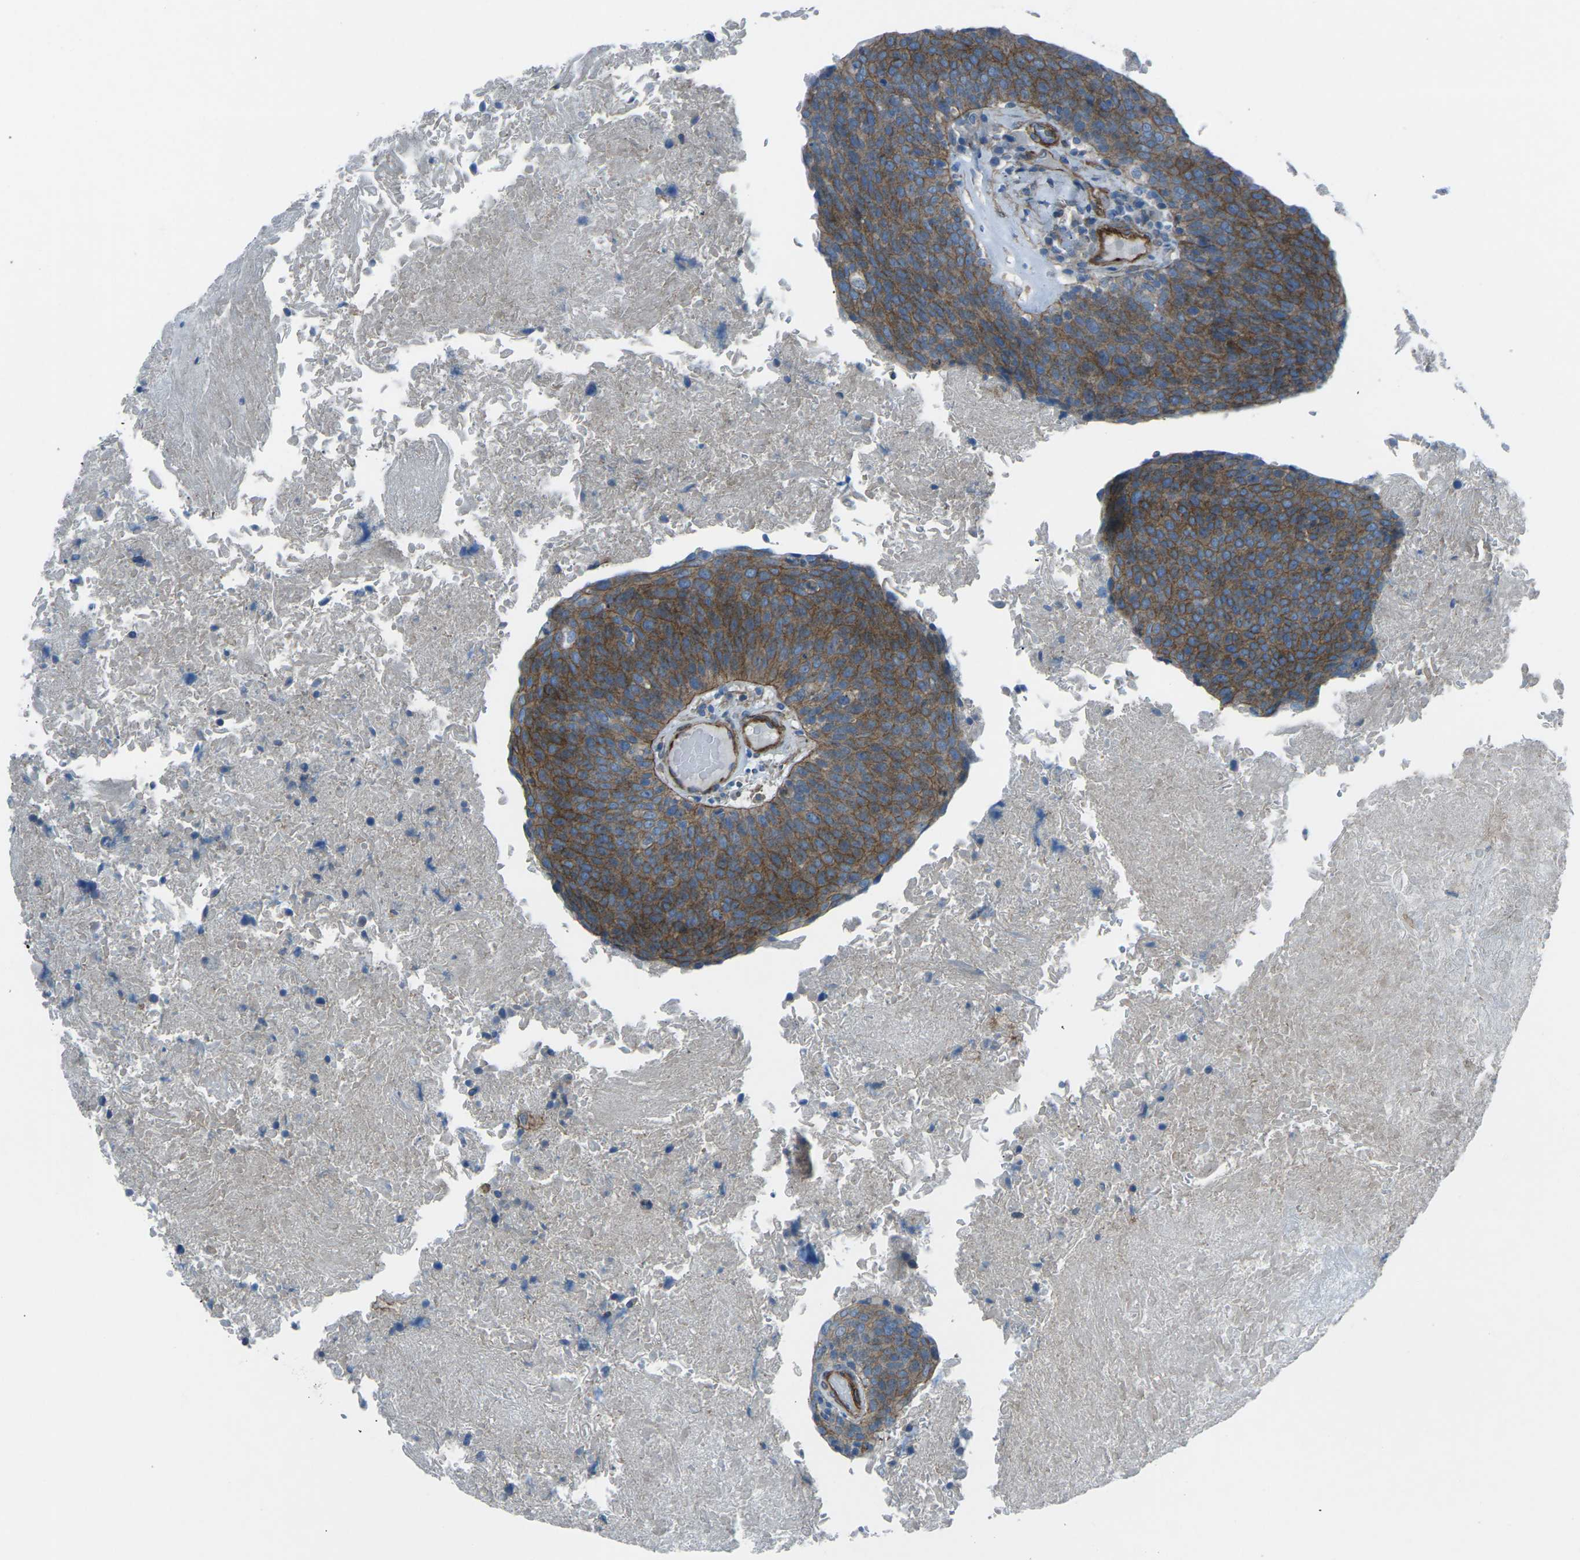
{"staining": {"intensity": "moderate", "quantity": ">75%", "location": "cytoplasmic/membranous"}, "tissue": "head and neck cancer", "cell_type": "Tumor cells", "image_type": "cancer", "snomed": [{"axis": "morphology", "description": "Squamous cell carcinoma, NOS"}, {"axis": "morphology", "description": "Squamous cell carcinoma, metastatic, NOS"}, {"axis": "topography", "description": "Lymph node"}, {"axis": "topography", "description": "Head-Neck"}], "caption": "Protein staining of head and neck cancer (squamous cell carcinoma) tissue demonstrates moderate cytoplasmic/membranous staining in approximately >75% of tumor cells.", "gene": "UTRN", "patient": {"sex": "male", "age": 62}}